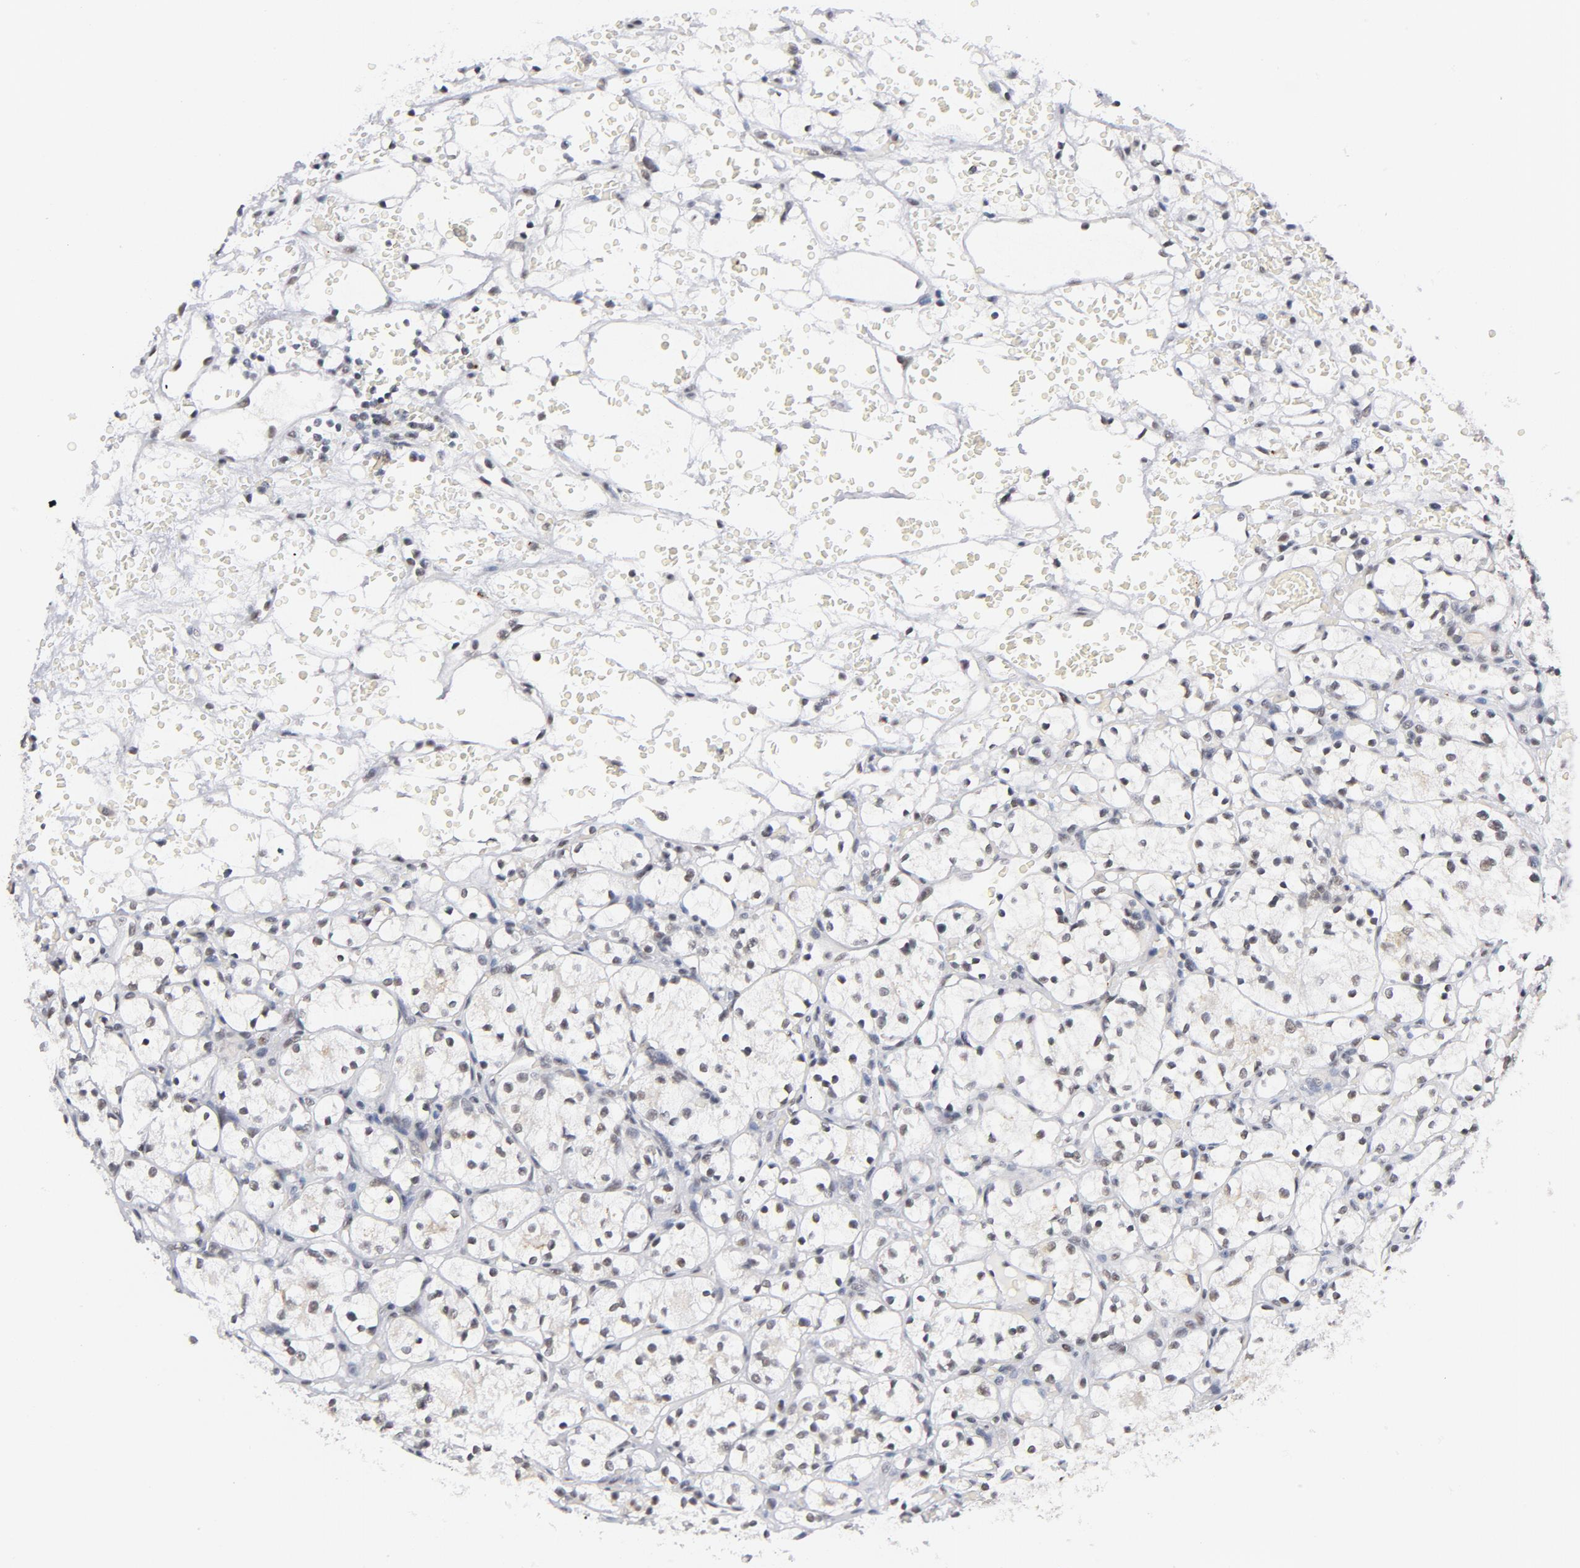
{"staining": {"intensity": "weak", "quantity": "25%-75%", "location": "nuclear"}, "tissue": "renal cancer", "cell_type": "Tumor cells", "image_type": "cancer", "snomed": [{"axis": "morphology", "description": "Adenocarcinoma, NOS"}, {"axis": "topography", "description": "Kidney"}], "caption": "IHC (DAB) staining of renal adenocarcinoma demonstrates weak nuclear protein positivity in approximately 25%-75% of tumor cells. IHC stains the protein of interest in brown and the nuclei are stained blue.", "gene": "BAP1", "patient": {"sex": "female", "age": 60}}